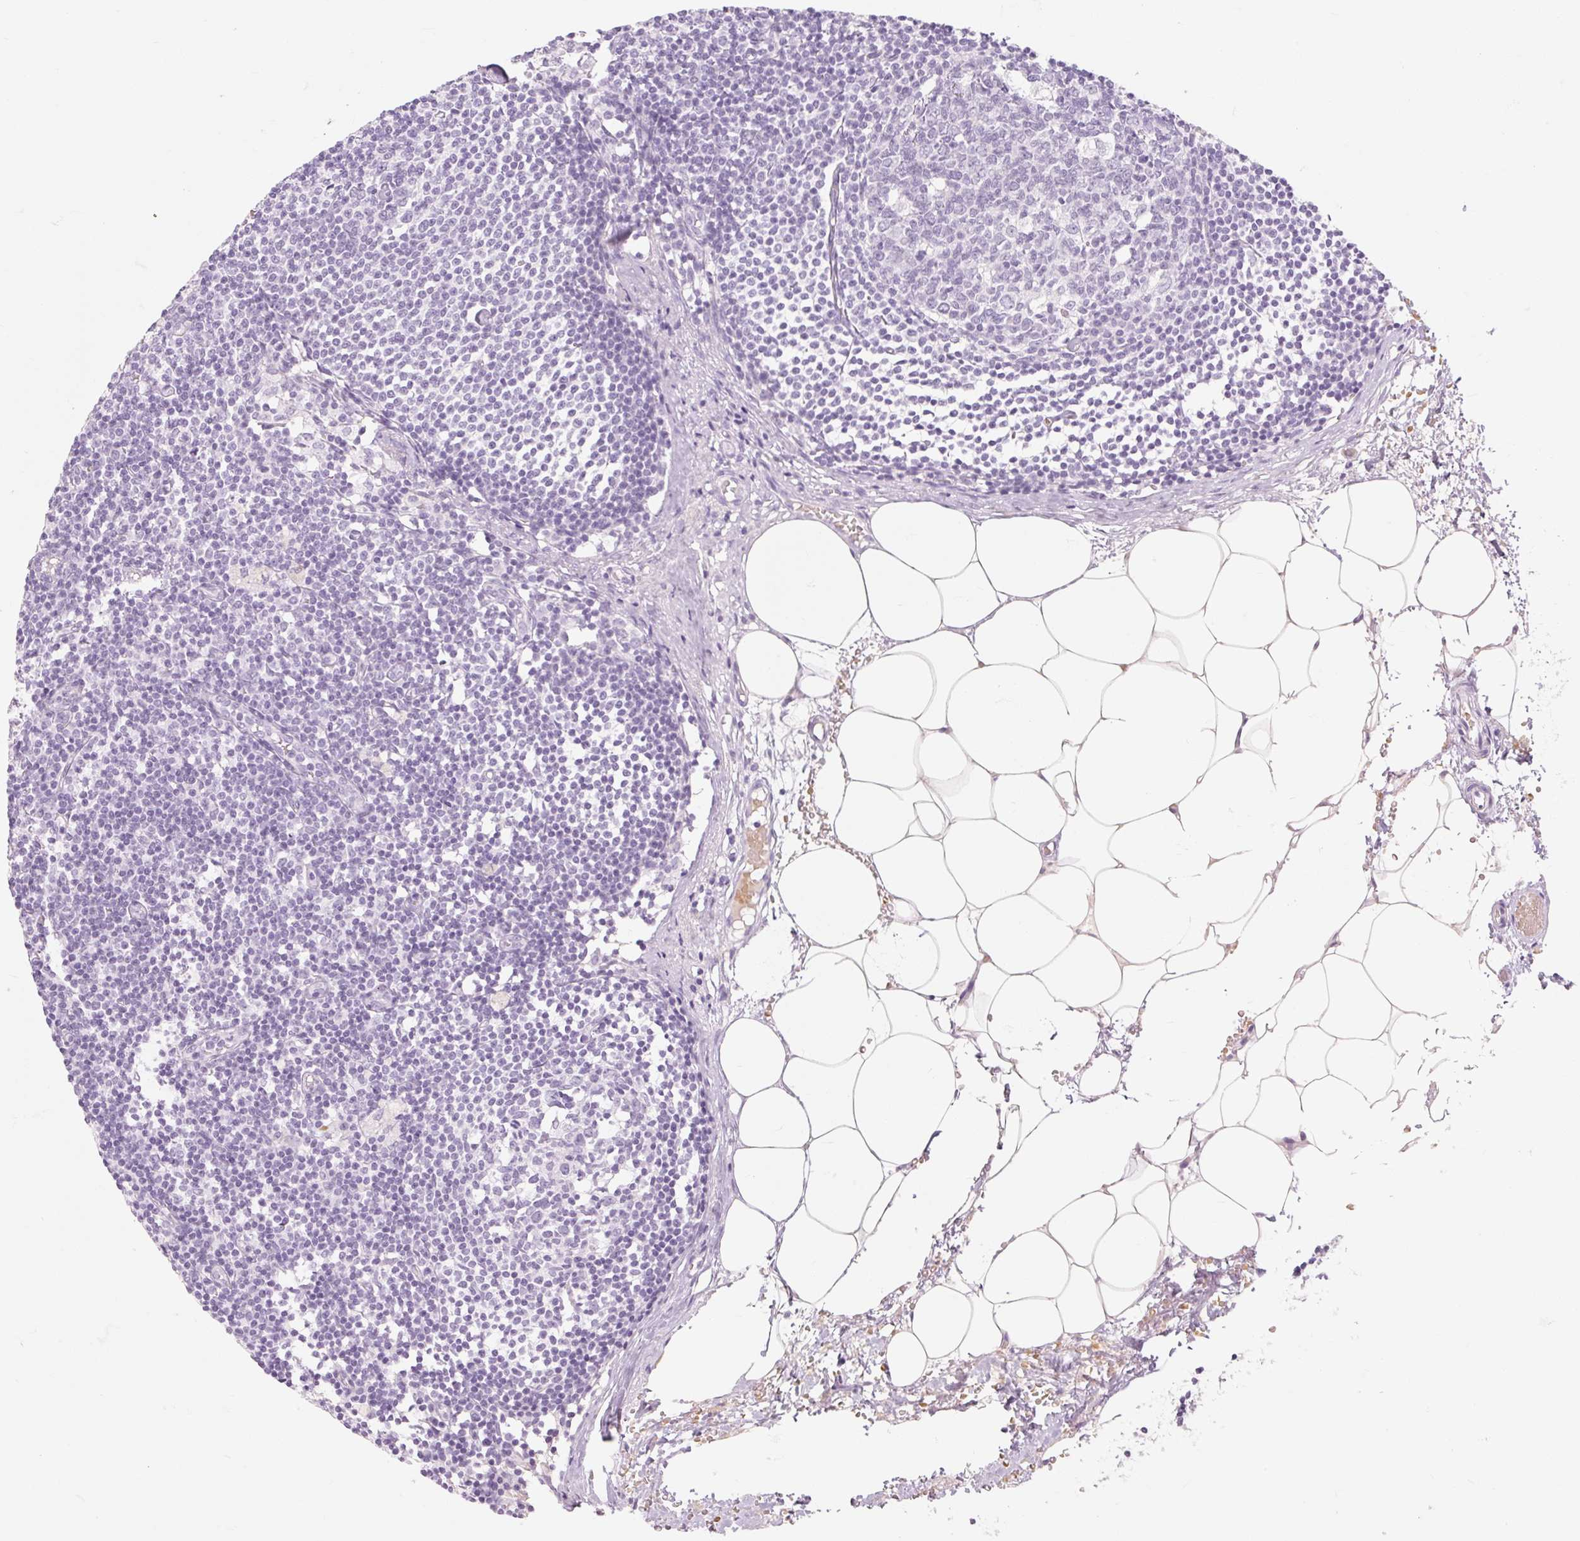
{"staining": {"intensity": "negative", "quantity": "none", "location": "none"}, "tissue": "lymph node", "cell_type": "Germinal center cells", "image_type": "normal", "snomed": [{"axis": "morphology", "description": "Normal tissue, NOS"}, {"axis": "topography", "description": "Lymph node"}], "caption": "A micrograph of lymph node stained for a protein shows no brown staining in germinal center cells. Brightfield microscopy of immunohistochemistry (IHC) stained with DAB (brown) and hematoxylin (blue), captured at high magnification.", "gene": "TAF1L", "patient": {"sex": "male", "age": 49}}